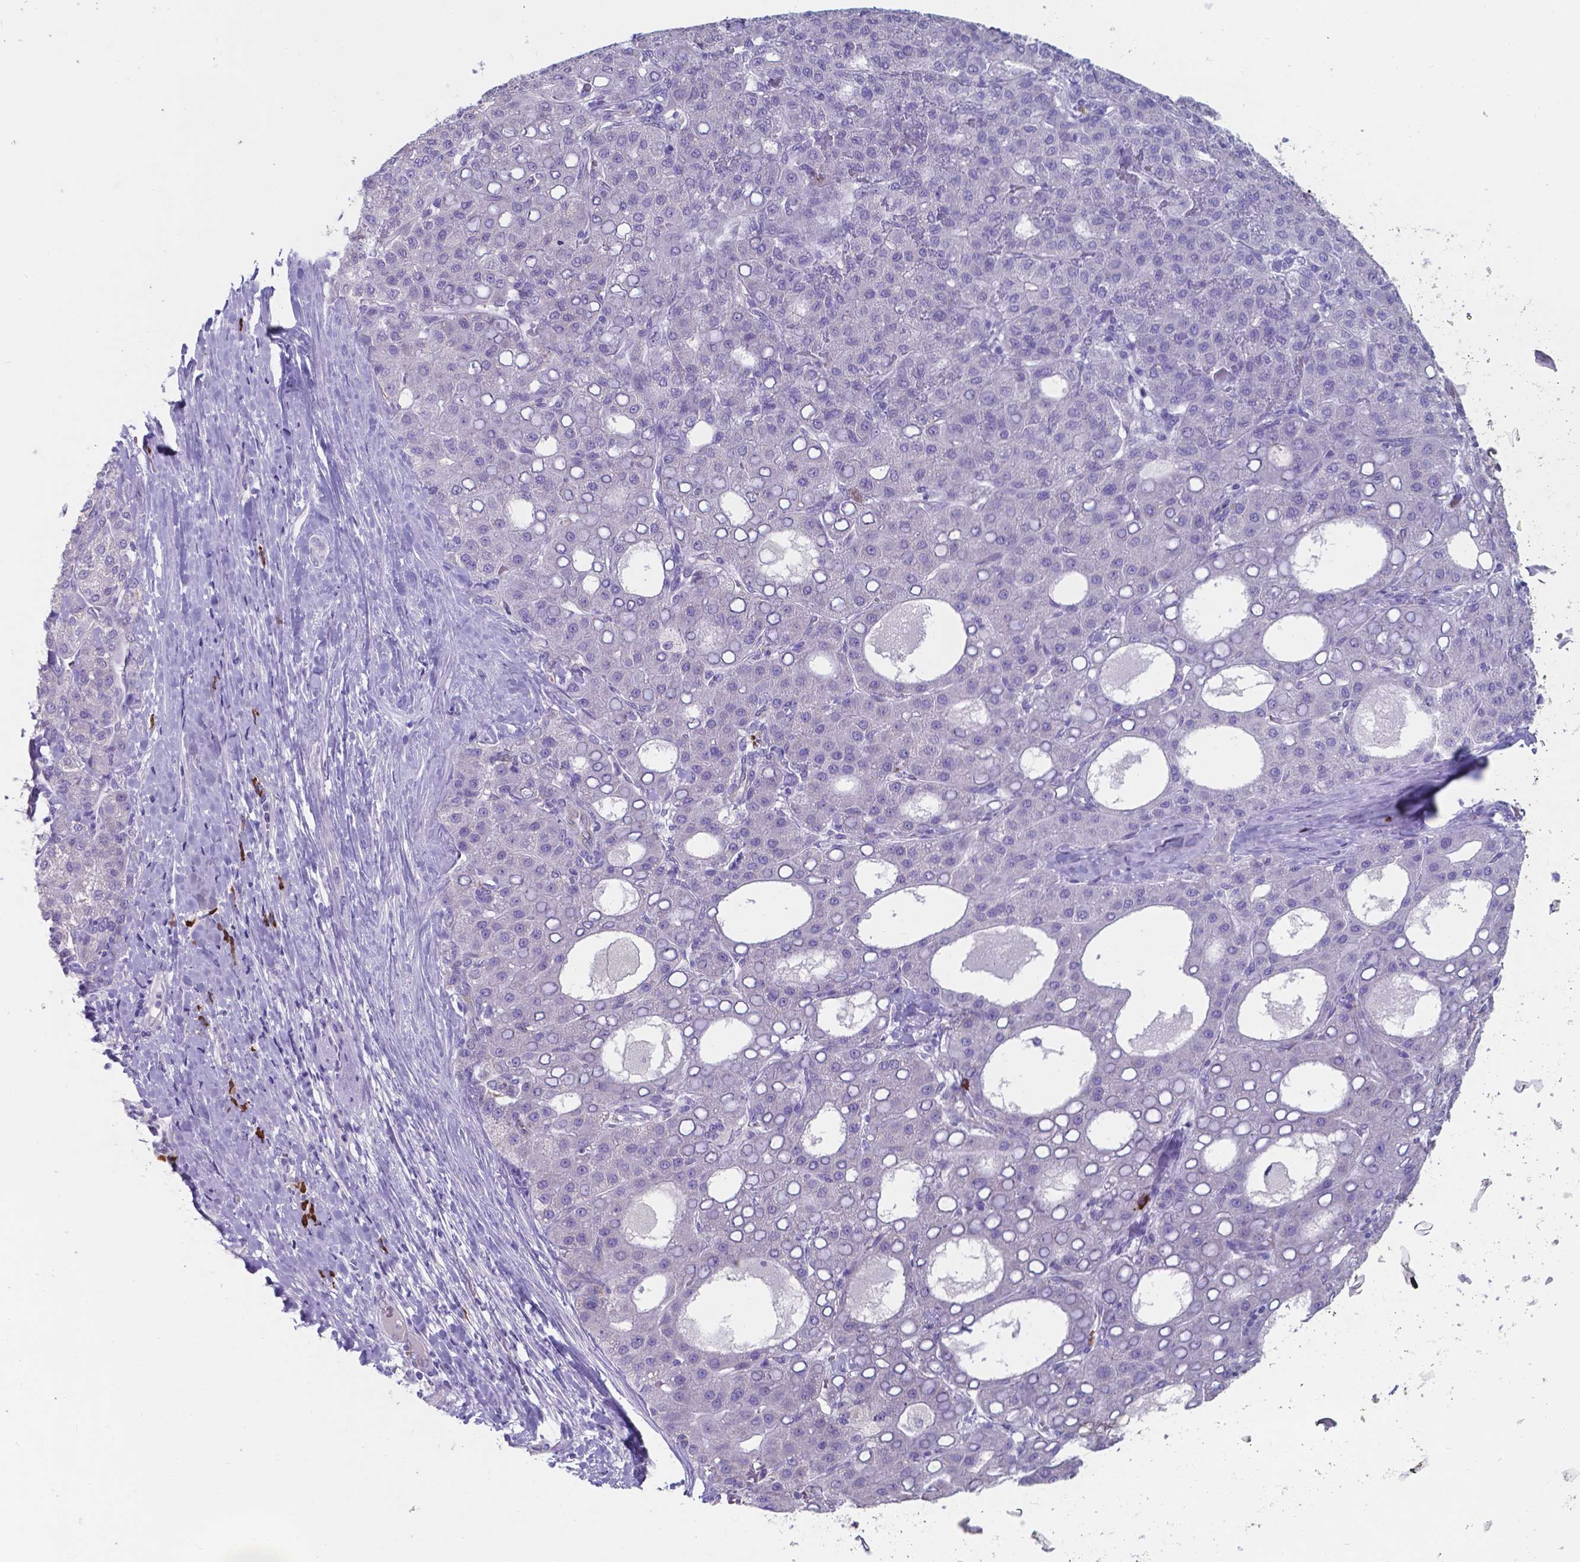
{"staining": {"intensity": "negative", "quantity": "none", "location": "none"}, "tissue": "liver cancer", "cell_type": "Tumor cells", "image_type": "cancer", "snomed": [{"axis": "morphology", "description": "Carcinoma, Hepatocellular, NOS"}, {"axis": "topography", "description": "Liver"}], "caption": "Tumor cells are negative for brown protein staining in liver hepatocellular carcinoma.", "gene": "UBE2J1", "patient": {"sex": "male", "age": 65}}